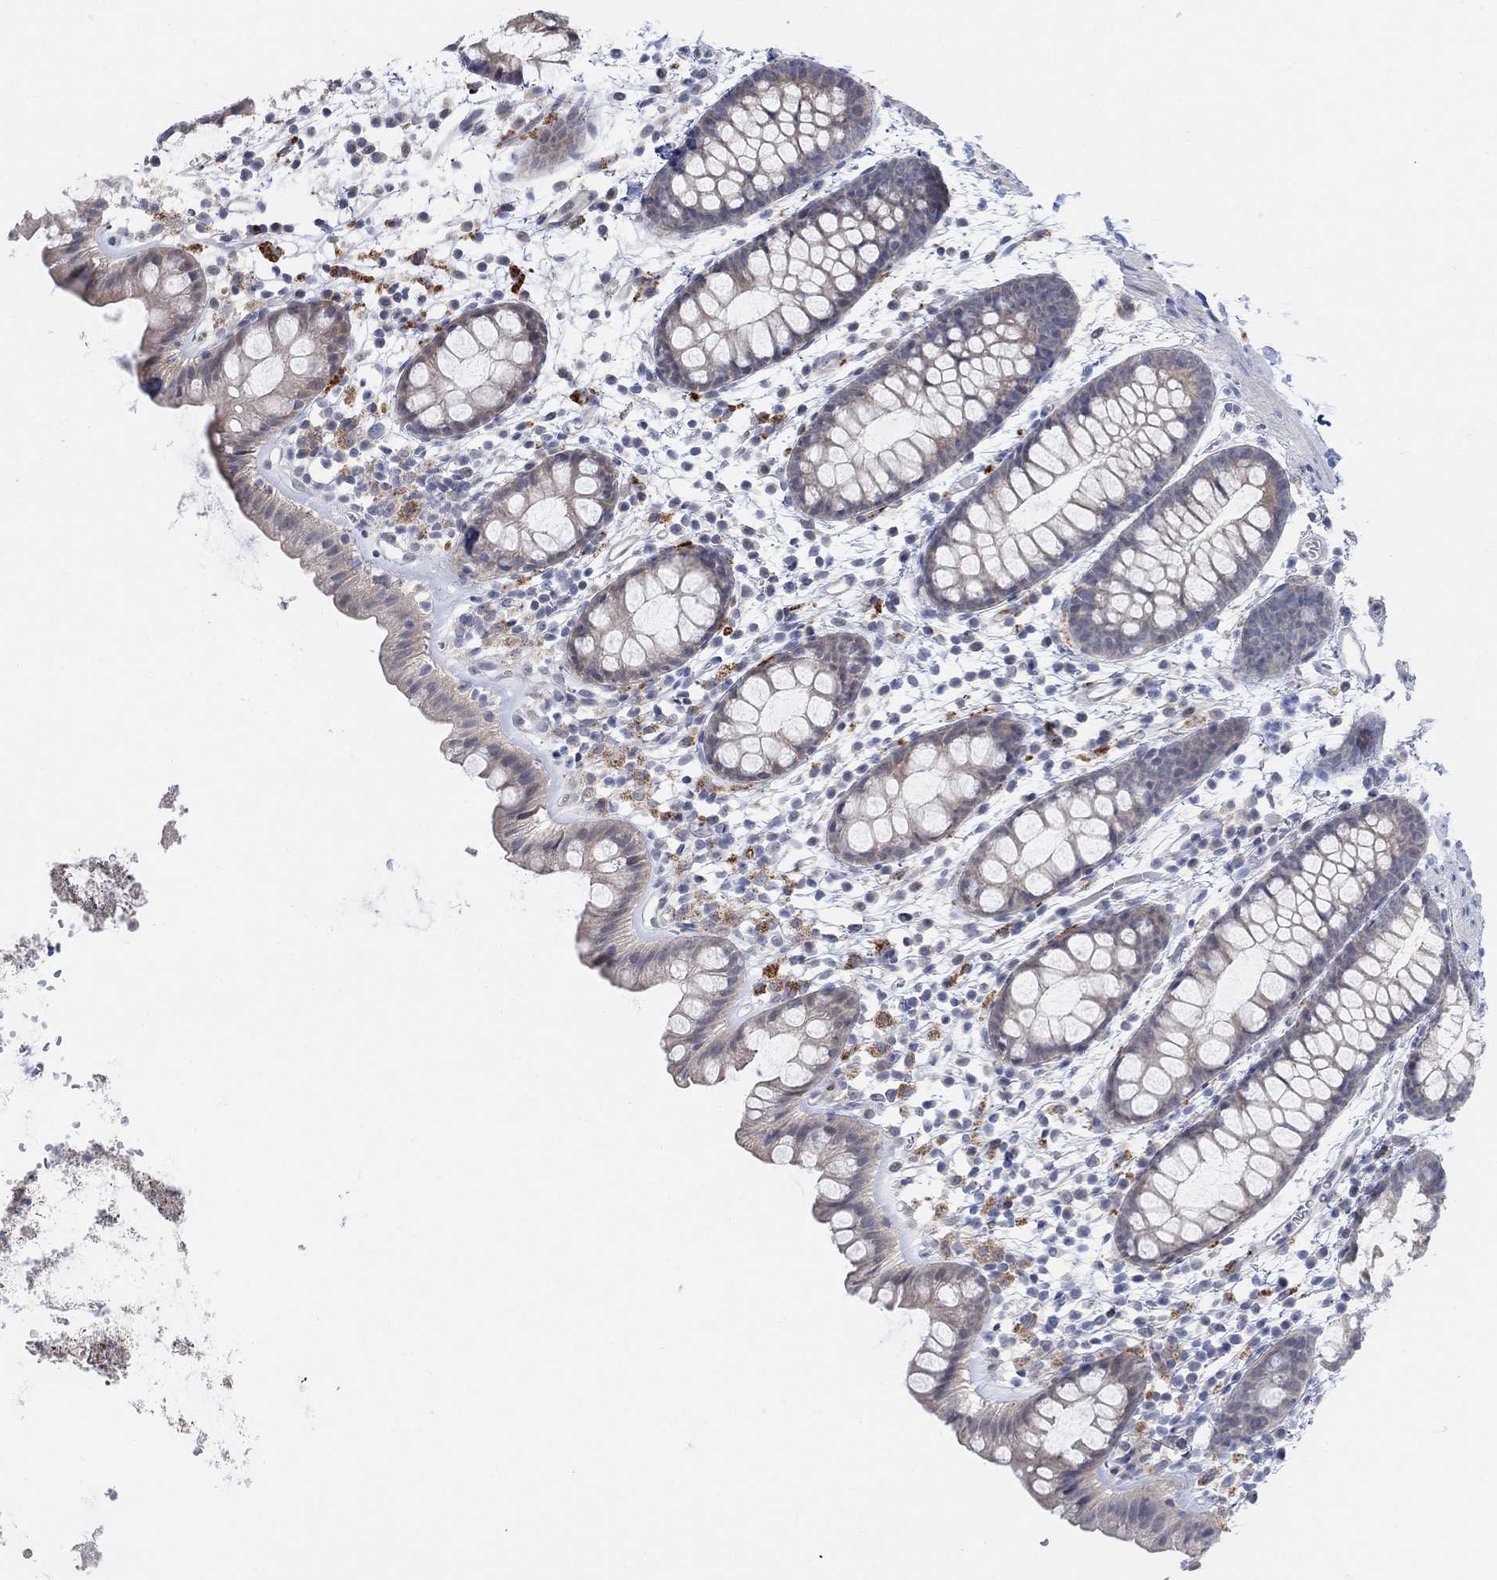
{"staining": {"intensity": "negative", "quantity": "none", "location": "none"}, "tissue": "rectum", "cell_type": "Glandular cells", "image_type": "normal", "snomed": [{"axis": "morphology", "description": "Normal tissue, NOS"}, {"axis": "topography", "description": "Rectum"}], "caption": "DAB (3,3'-diaminobenzidine) immunohistochemical staining of unremarkable rectum displays no significant staining in glandular cells.", "gene": "CNTF", "patient": {"sex": "male", "age": 57}}